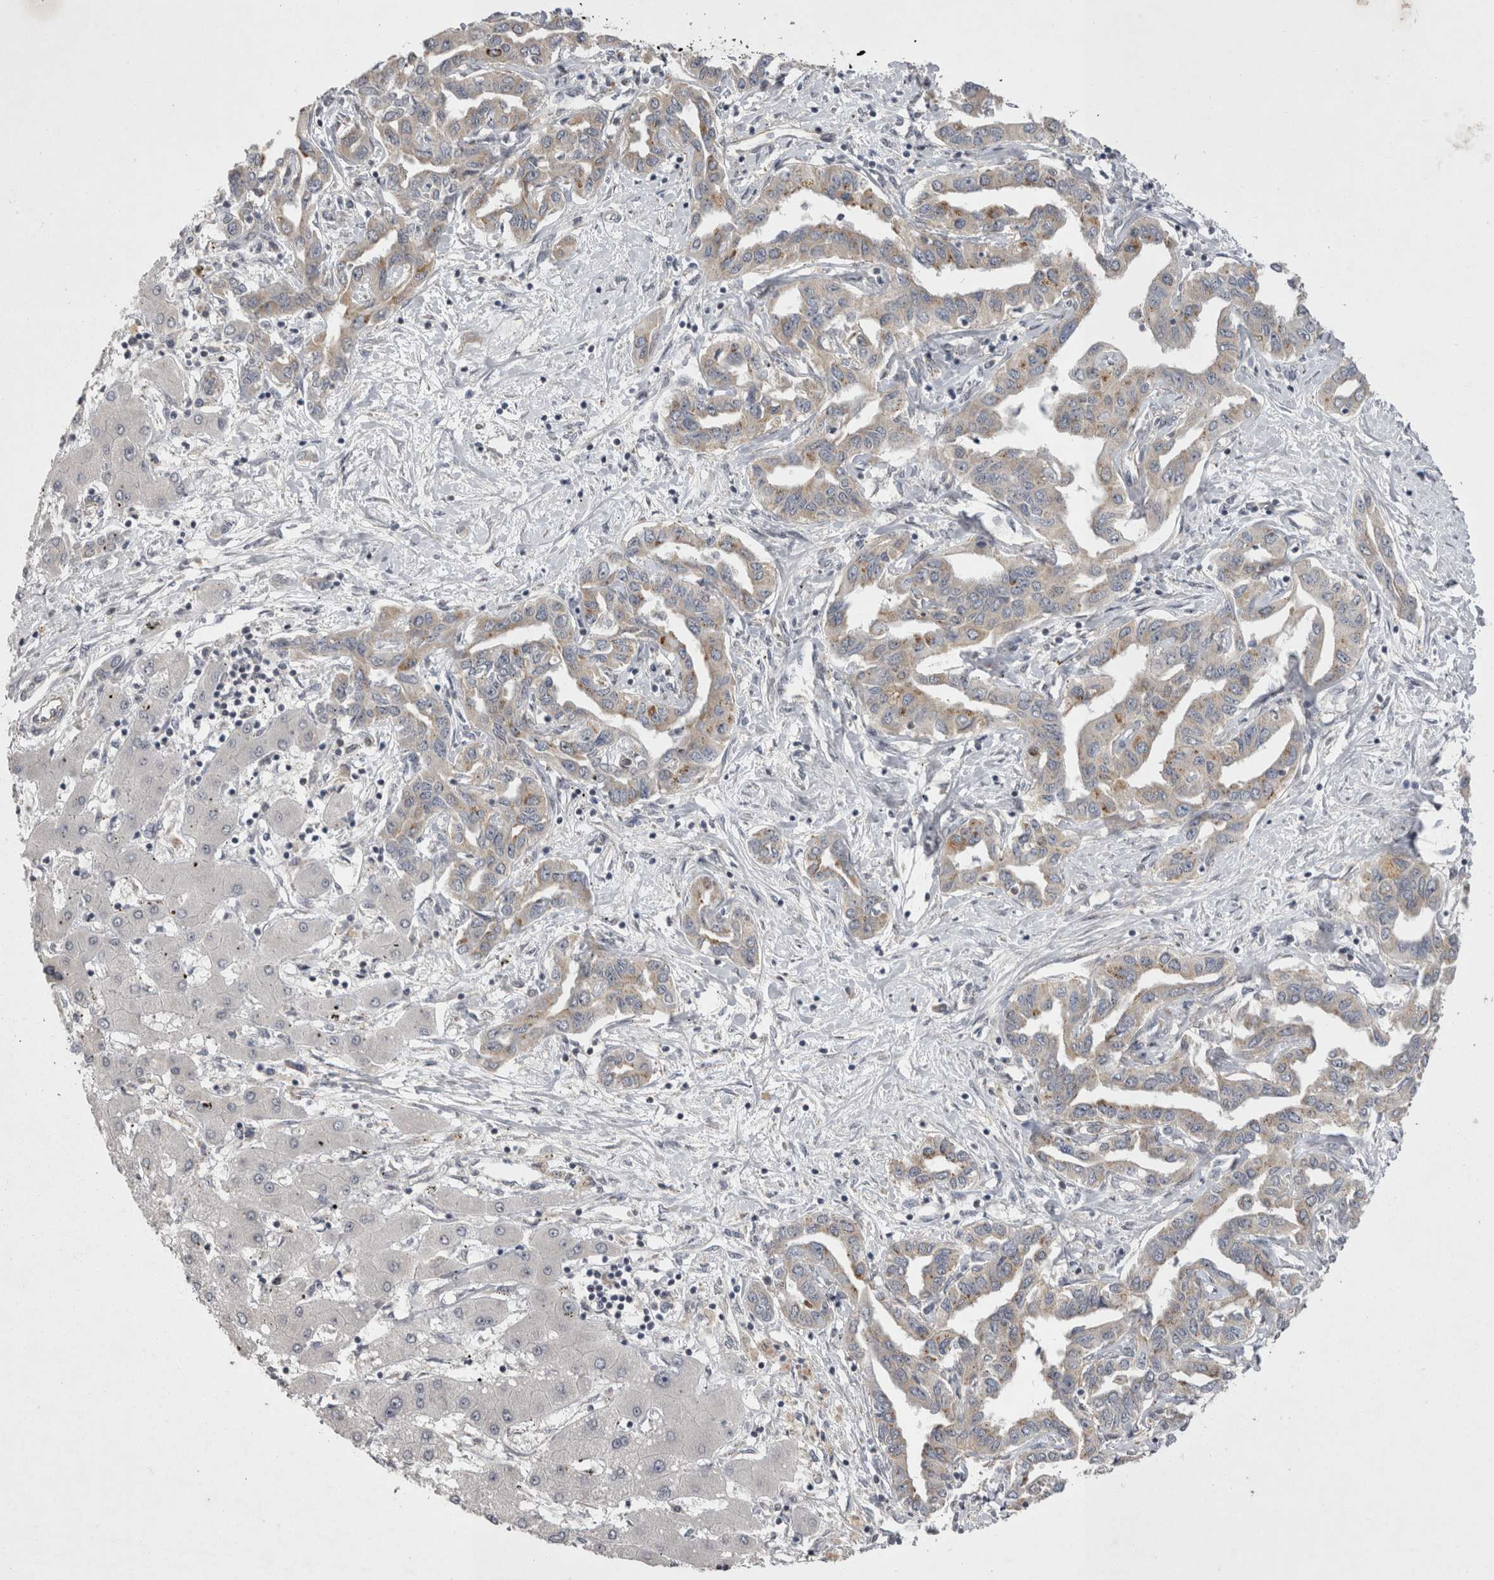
{"staining": {"intensity": "weak", "quantity": "<25%", "location": "cytoplasmic/membranous"}, "tissue": "liver cancer", "cell_type": "Tumor cells", "image_type": "cancer", "snomed": [{"axis": "morphology", "description": "Cholangiocarcinoma"}, {"axis": "topography", "description": "Liver"}], "caption": "Immunohistochemistry image of cholangiocarcinoma (liver) stained for a protein (brown), which exhibits no staining in tumor cells.", "gene": "TSPOAP1", "patient": {"sex": "male", "age": 59}}